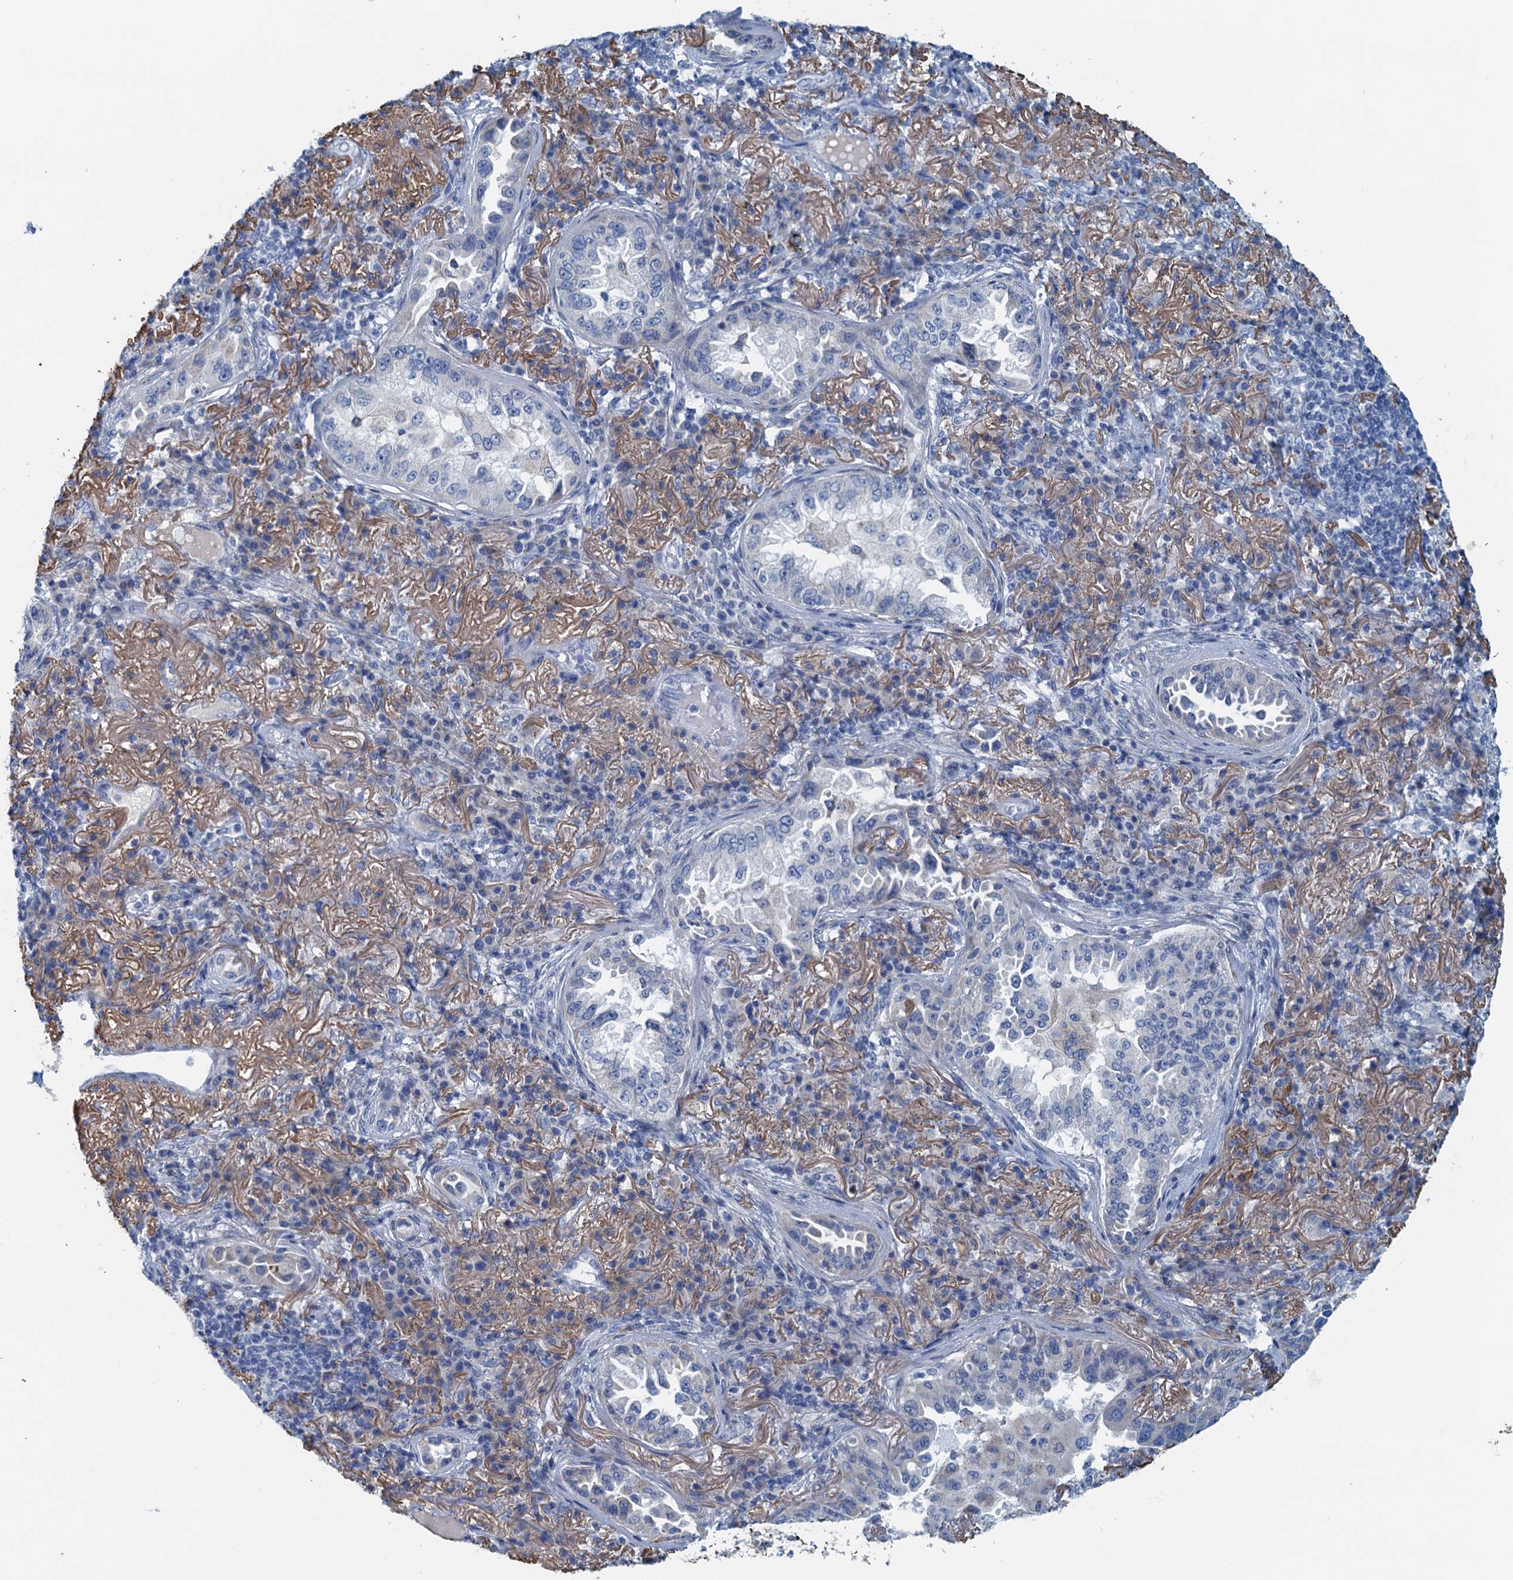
{"staining": {"intensity": "negative", "quantity": "none", "location": "none"}, "tissue": "lung cancer", "cell_type": "Tumor cells", "image_type": "cancer", "snomed": [{"axis": "morphology", "description": "Adenocarcinoma, NOS"}, {"axis": "topography", "description": "Lung"}], "caption": "Tumor cells are negative for brown protein staining in lung cancer.", "gene": "C10orf88", "patient": {"sex": "female", "age": 69}}